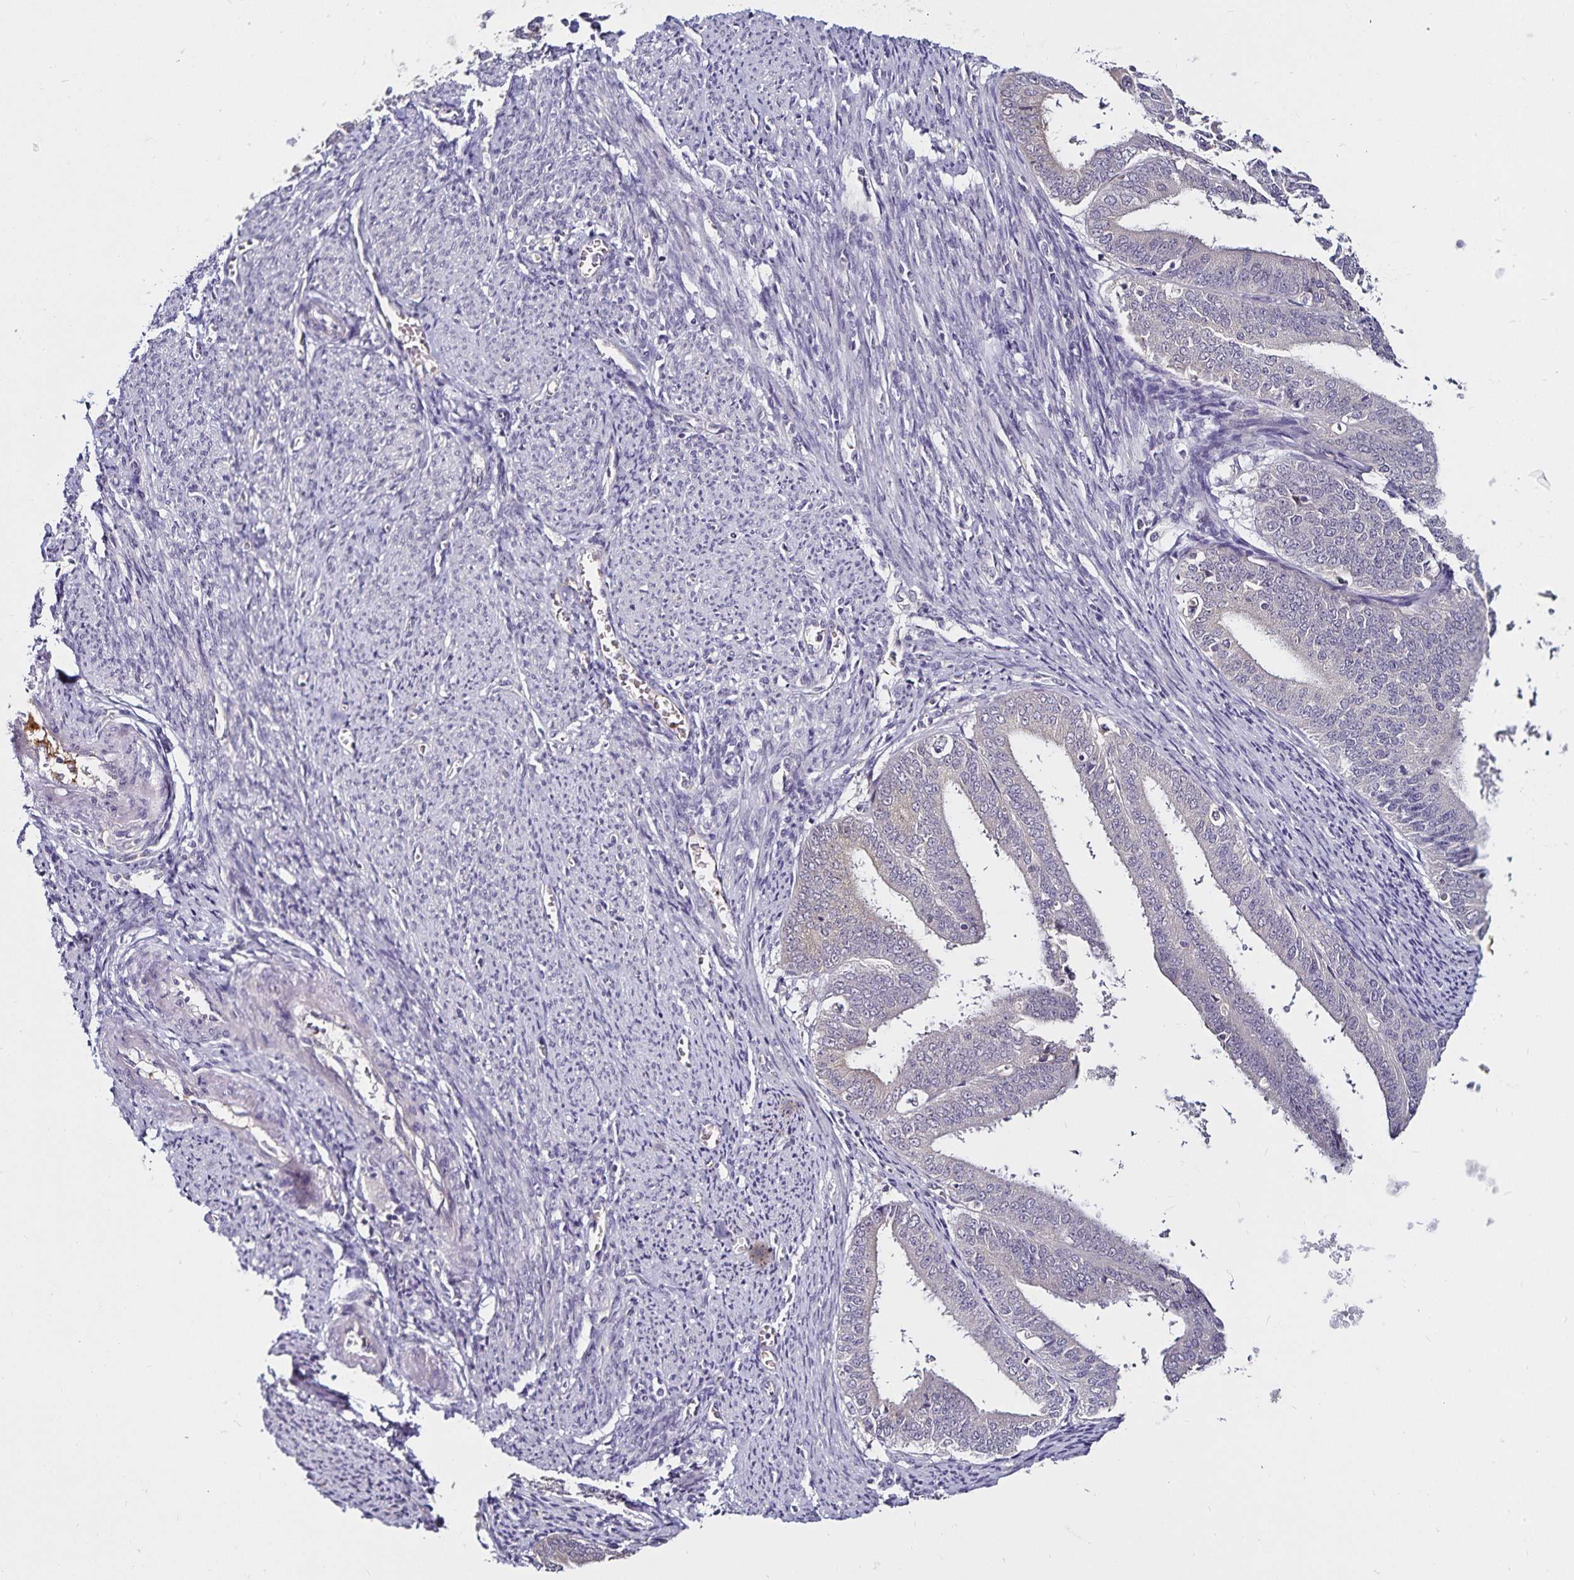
{"staining": {"intensity": "moderate", "quantity": "<25%", "location": "cytoplasmic/membranous"}, "tissue": "endometrial cancer", "cell_type": "Tumor cells", "image_type": "cancer", "snomed": [{"axis": "morphology", "description": "Adenocarcinoma, NOS"}, {"axis": "topography", "description": "Endometrium"}], "caption": "The immunohistochemical stain labels moderate cytoplasmic/membranous expression in tumor cells of endometrial adenocarcinoma tissue.", "gene": "ACSL5", "patient": {"sex": "female", "age": 63}}